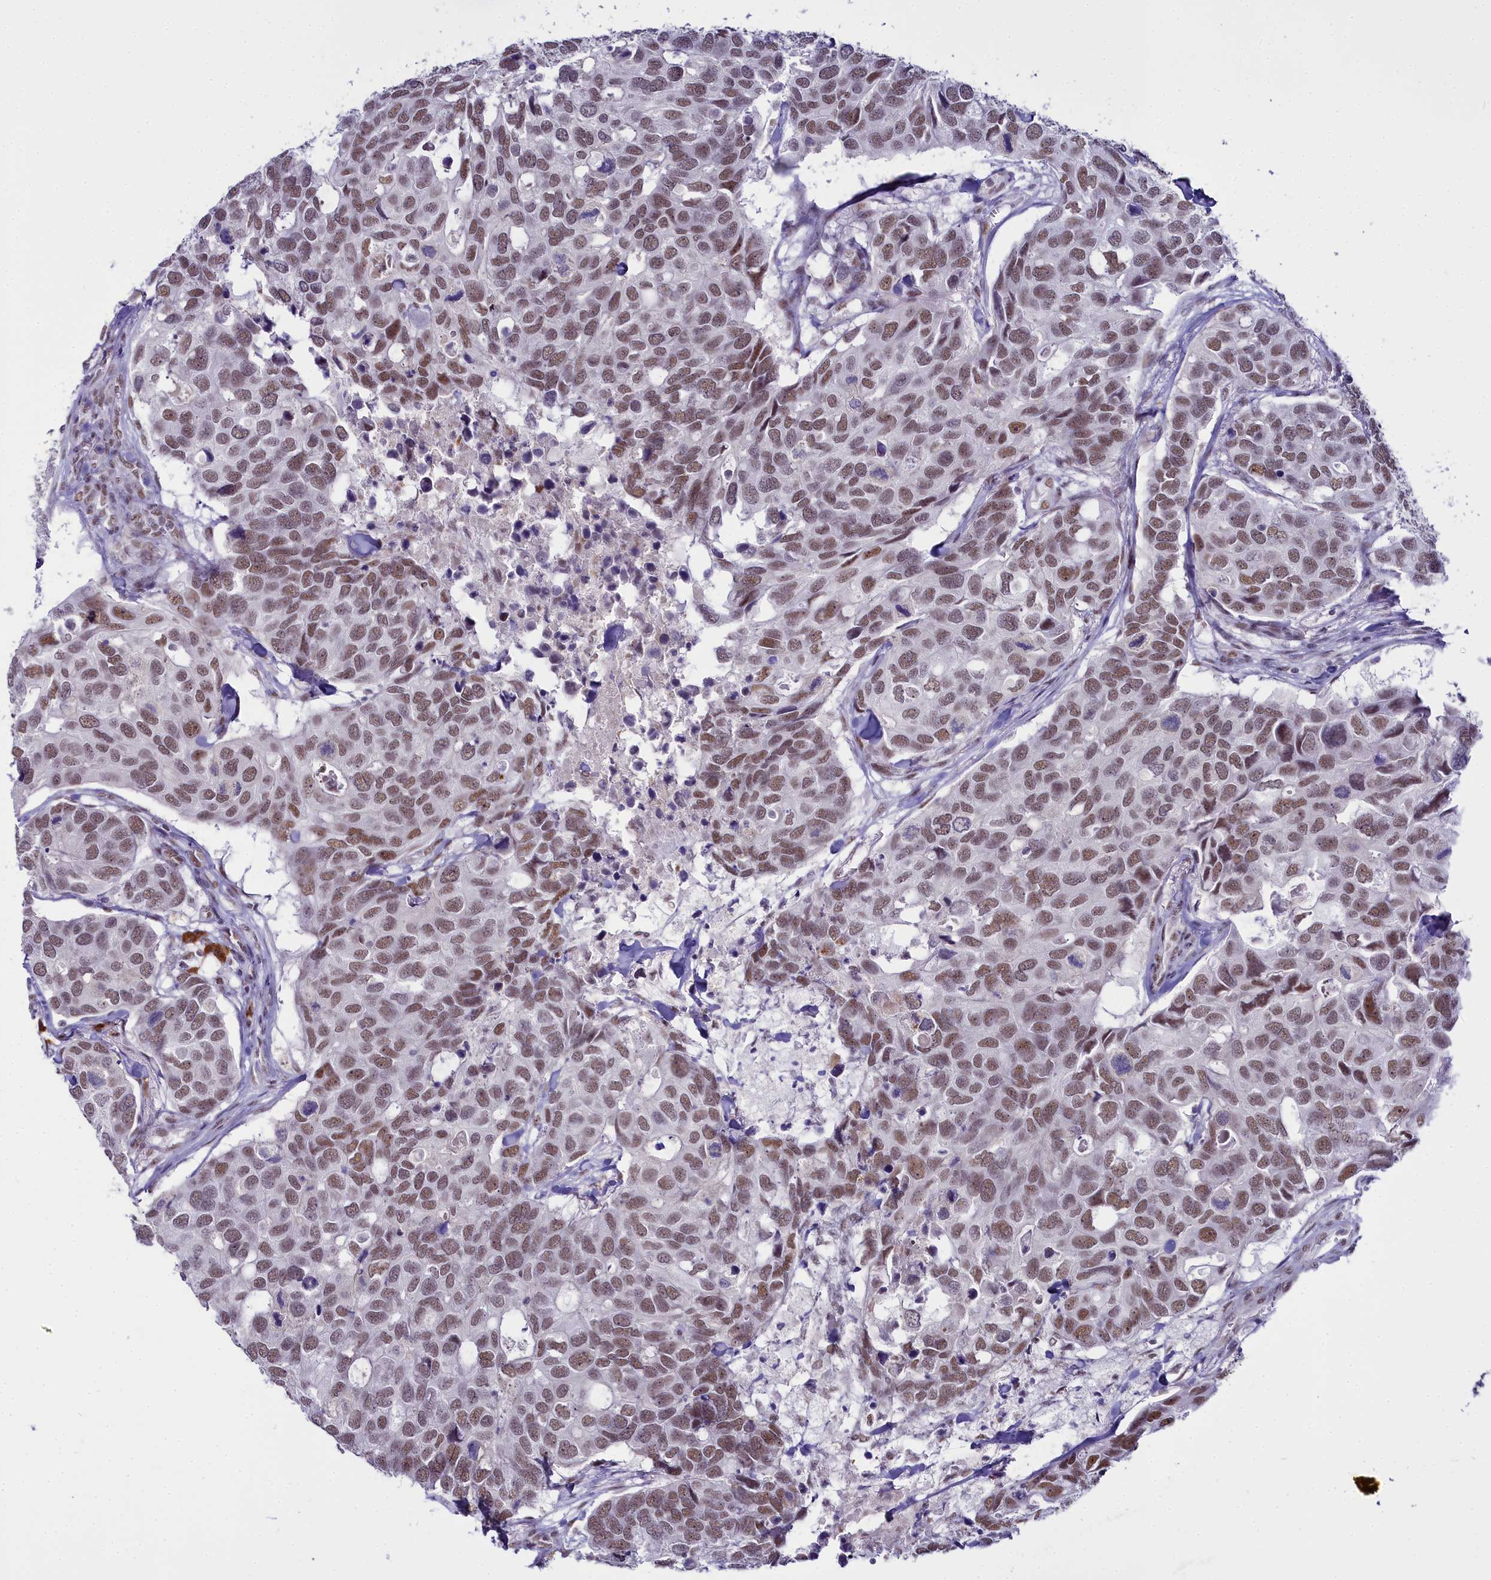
{"staining": {"intensity": "moderate", "quantity": ">75%", "location": "nuclear"}, "tissue": "breast cancer", "cell_type": "Tumor cells", "image_type": "cancer", "snomed": [{"axis": "morphology", "description": "Duct carcinoma"}, {"axis": "topography", "description": "Breast"}], "caption": "There is medium levels of moderate nuclear positivity in tumor cells of breast cancer, as demonstrated by immunohistochemical staining (brown color).", "gene": "RBM12", "patient": {"sex": "female", "age": 83}}